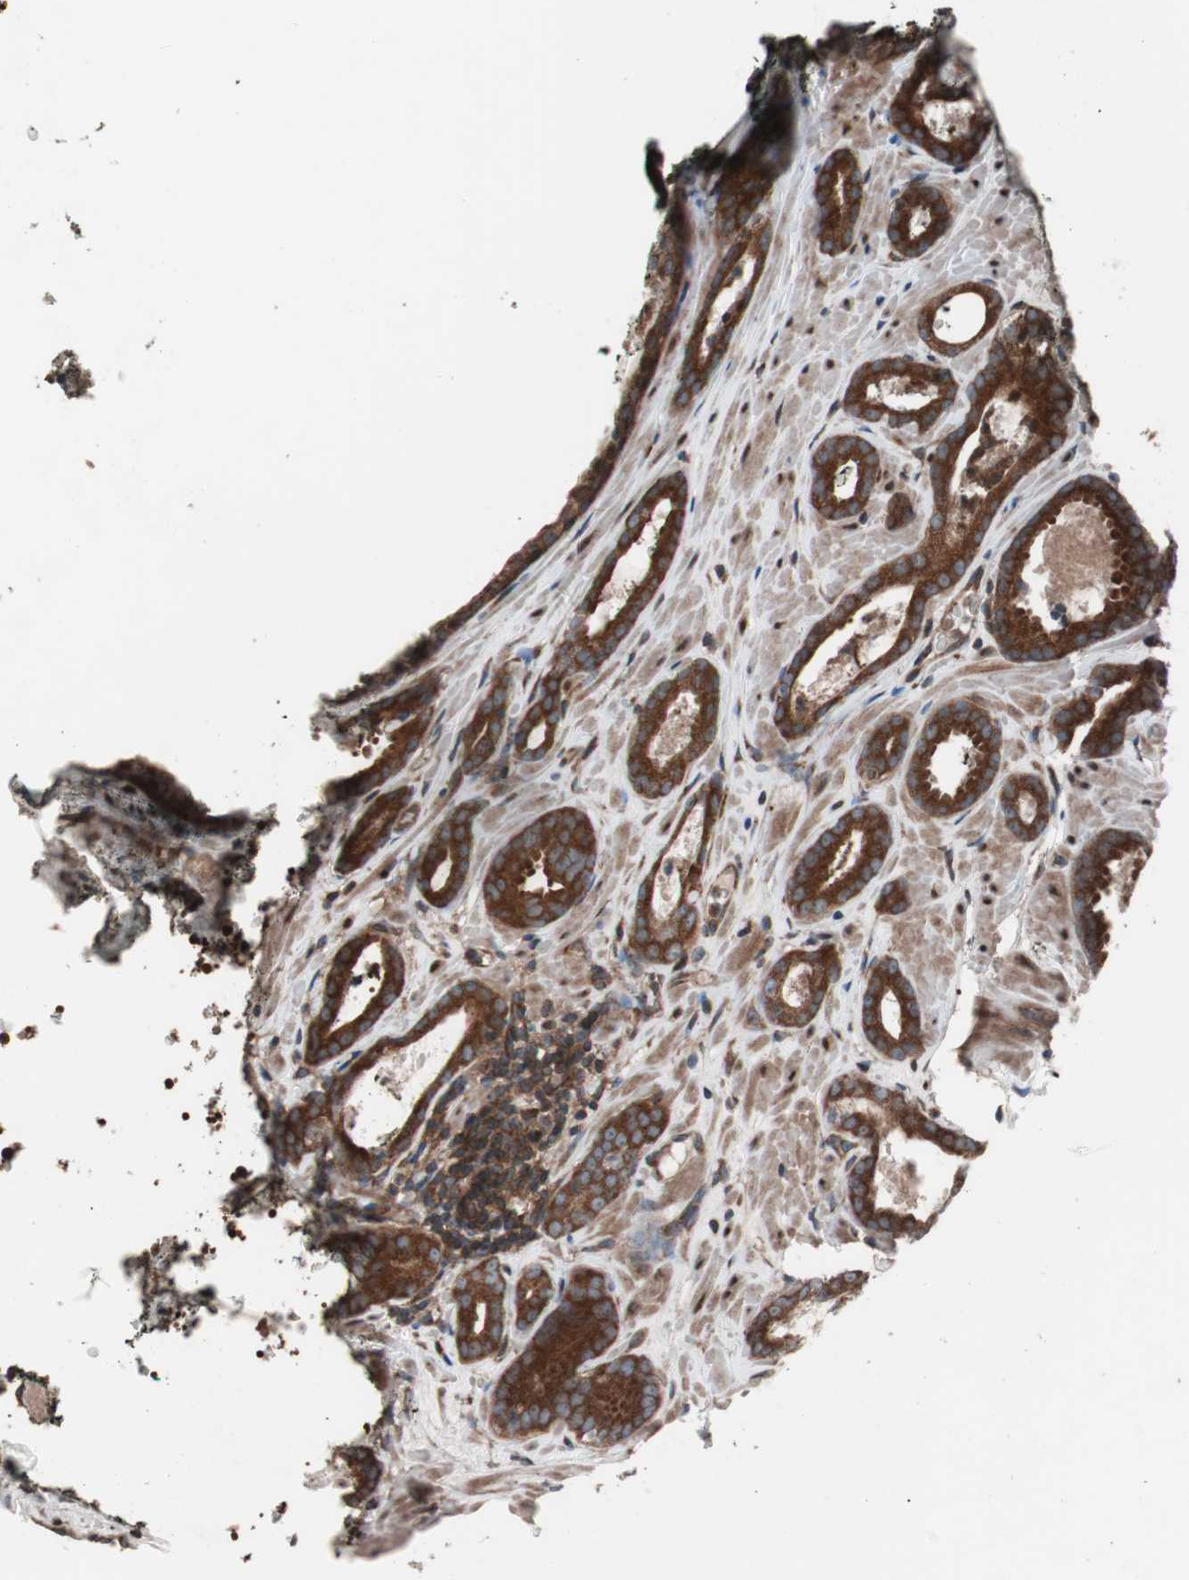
{"staining": {"intensity": "strong", "quantity": ">75%", "location": "cytoplasmic/membranous"}, "tissue": "prostate cancer", "cell_type": "Tumor cells", "image_type": "cancer", "snomed": [{"axis": "morphology", "description": "Adenocarcinoma, Low grade"}, {"axis": "topography", "description": "Prostate"}], "caption": "Immunohistochemical staining of human prostate low-grade adenocarcinoma demonstrates high levels of strong cytoplasmic/membranous staining in approximately >75% of tumor cells.", "gene": "SEC31A", "patient": {"sex": "male", "age": 57}}